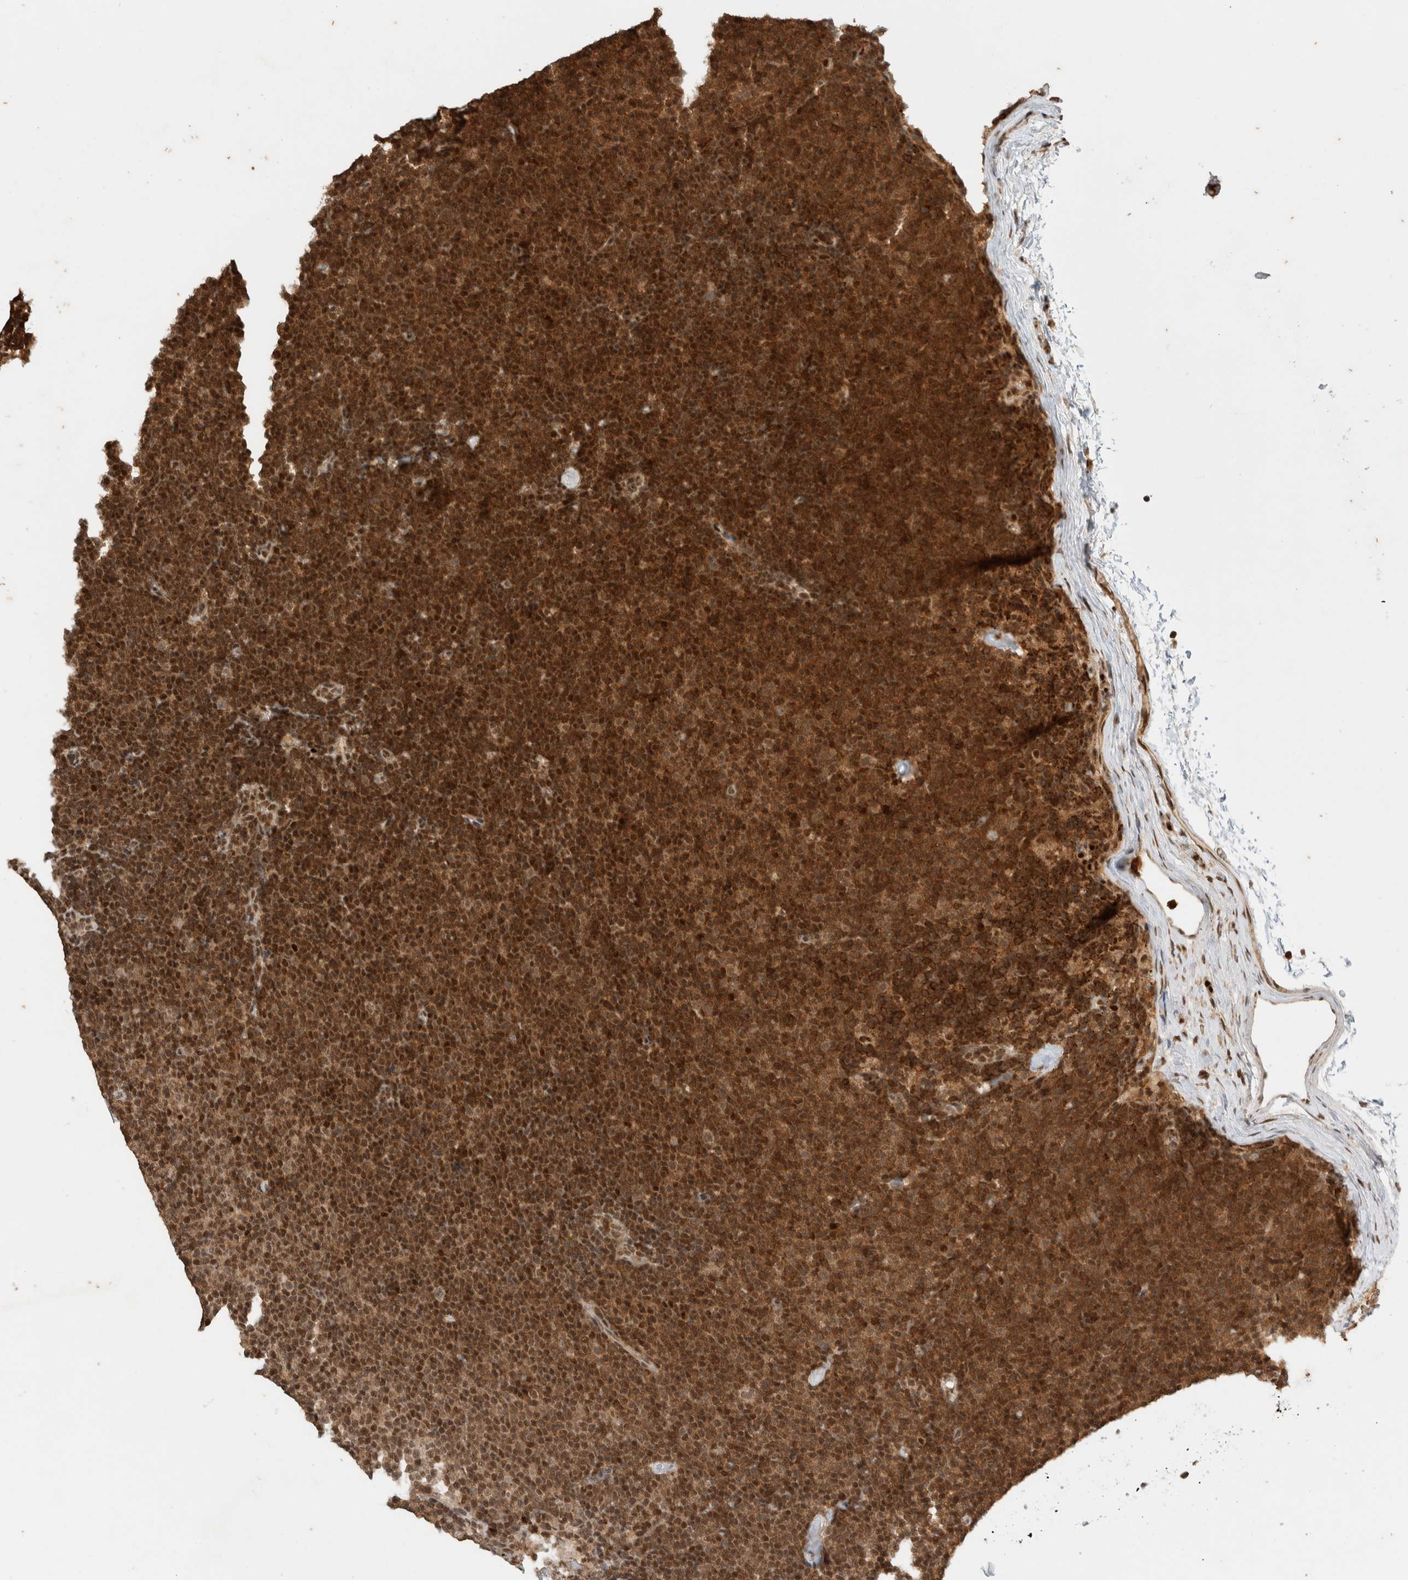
{"staining": {"intensity": "strong", "quantity": ">75%", "location": "cytoplasmic/membranous,nuclear"}, "tissue": "lymphoma", "cell_type": "Tumor cells", "image_type": "cancer", "snomed": [{"axis": "morphology", "description": "Malignant lymphoma, non-Hodgkin's type, Low grade"}, {"axis": "topography", "description": "Lymph node"}], "caption": "High-magnification brightfield microscopy of malignant lymphoma, non-Hodgkin's type (low-grade) stained with DAB (brown) and counterstained with hematoxylin (blue). tumor cells exhibit strong cytoplasmic/membranous and nuclear positivity is identified in about>75% of cells.", "gene": "SNRNP40", "patient": {"sex": "female", "age": 53}}